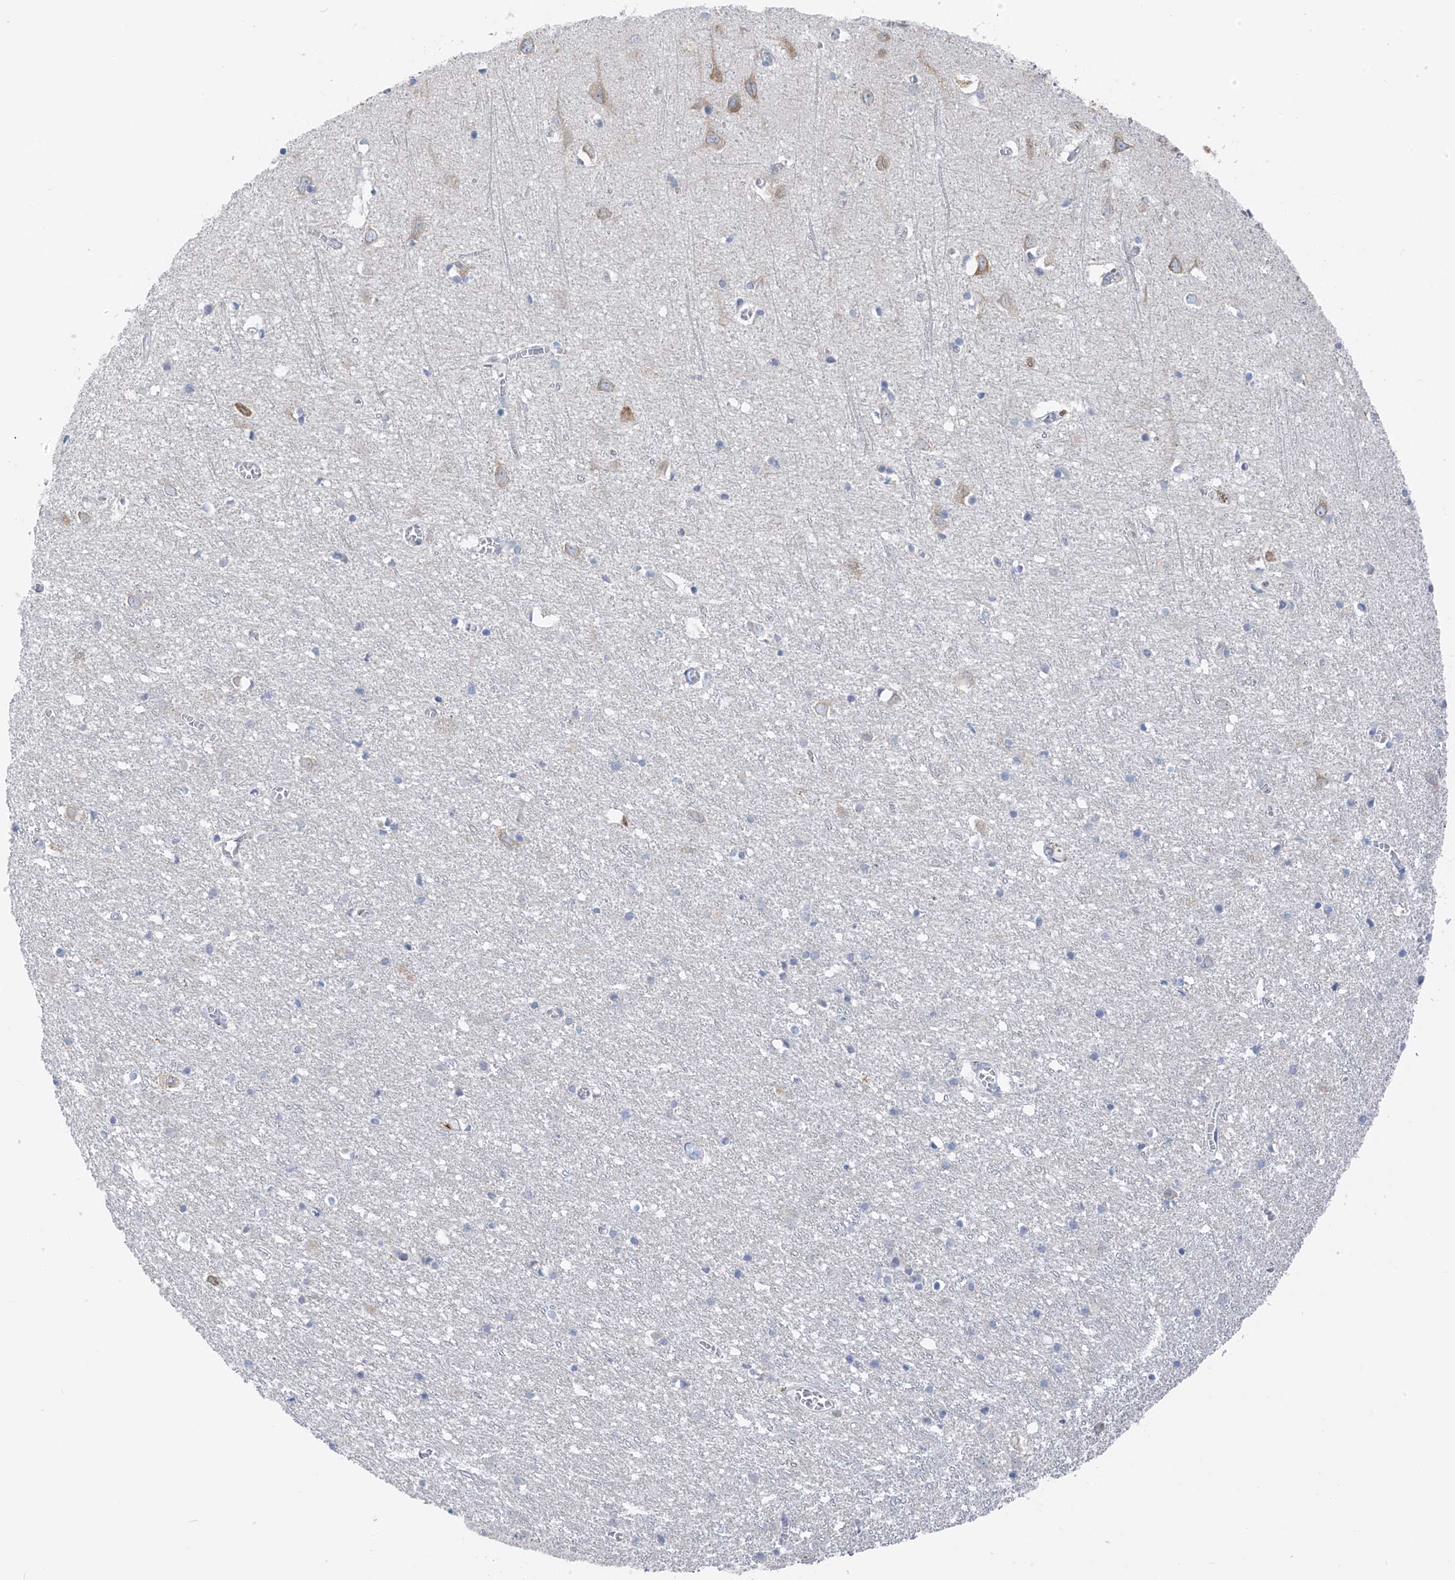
{"staining": {"intensity": "negative", "quantity": "none", "location": "none"}, "tissue": "cerebral cortex", "cell_type": "Endothelial cells", "image_type": "normal", "snomed": [{"axis": "morphology", "description": "Normal tissue, NOS"}, {"axis": "topography", "description": "Cerebral cortex"}], "caption": "Protein analysis of unremarkable cerebral cortex demonstrates no significant positivity in endothelial cells.", "gene": "POMGNT2", "patient": {"sex": "female", "age": 64}}